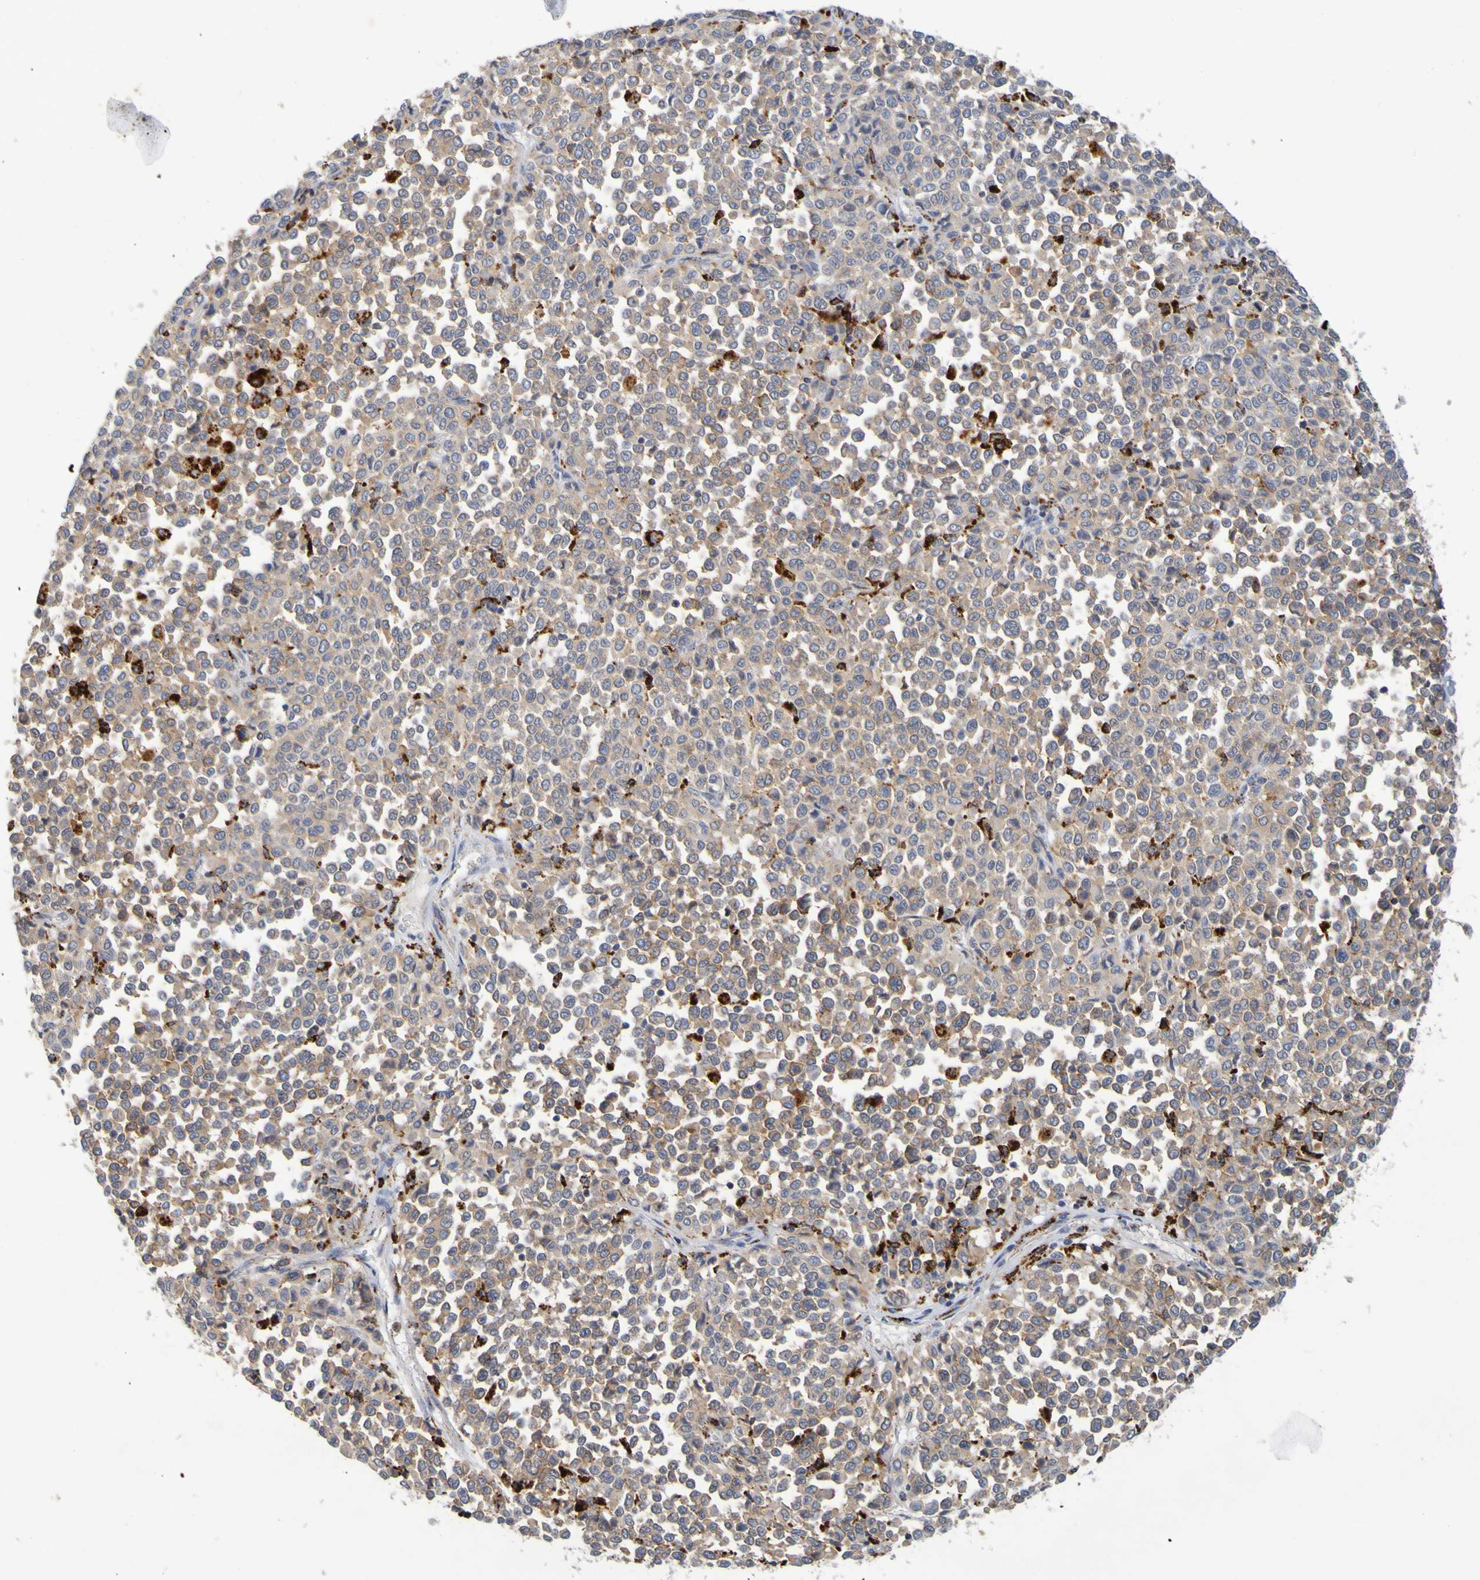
{"staining": {"intensity": "weak", "quantity": ">75%", "location": "cytoplasmic/membranous"}, "tissue": "melanoma", "cell_type": "Tumor cells", "image_type": "cancer", "snomed": [{"axis": "morphology", "description": "Malignant melanoma, Metastatic site"}, {"axis": "topography", "description": "Pancreas"}], "caption": "Melanoma was stained to show a protein in brown. There is low levels of weak cytoplasmic/membranous expression in approximately >75% of tumor cells.", "gene": "TPH1", "patient": {"sex": "female", "age": 30}}